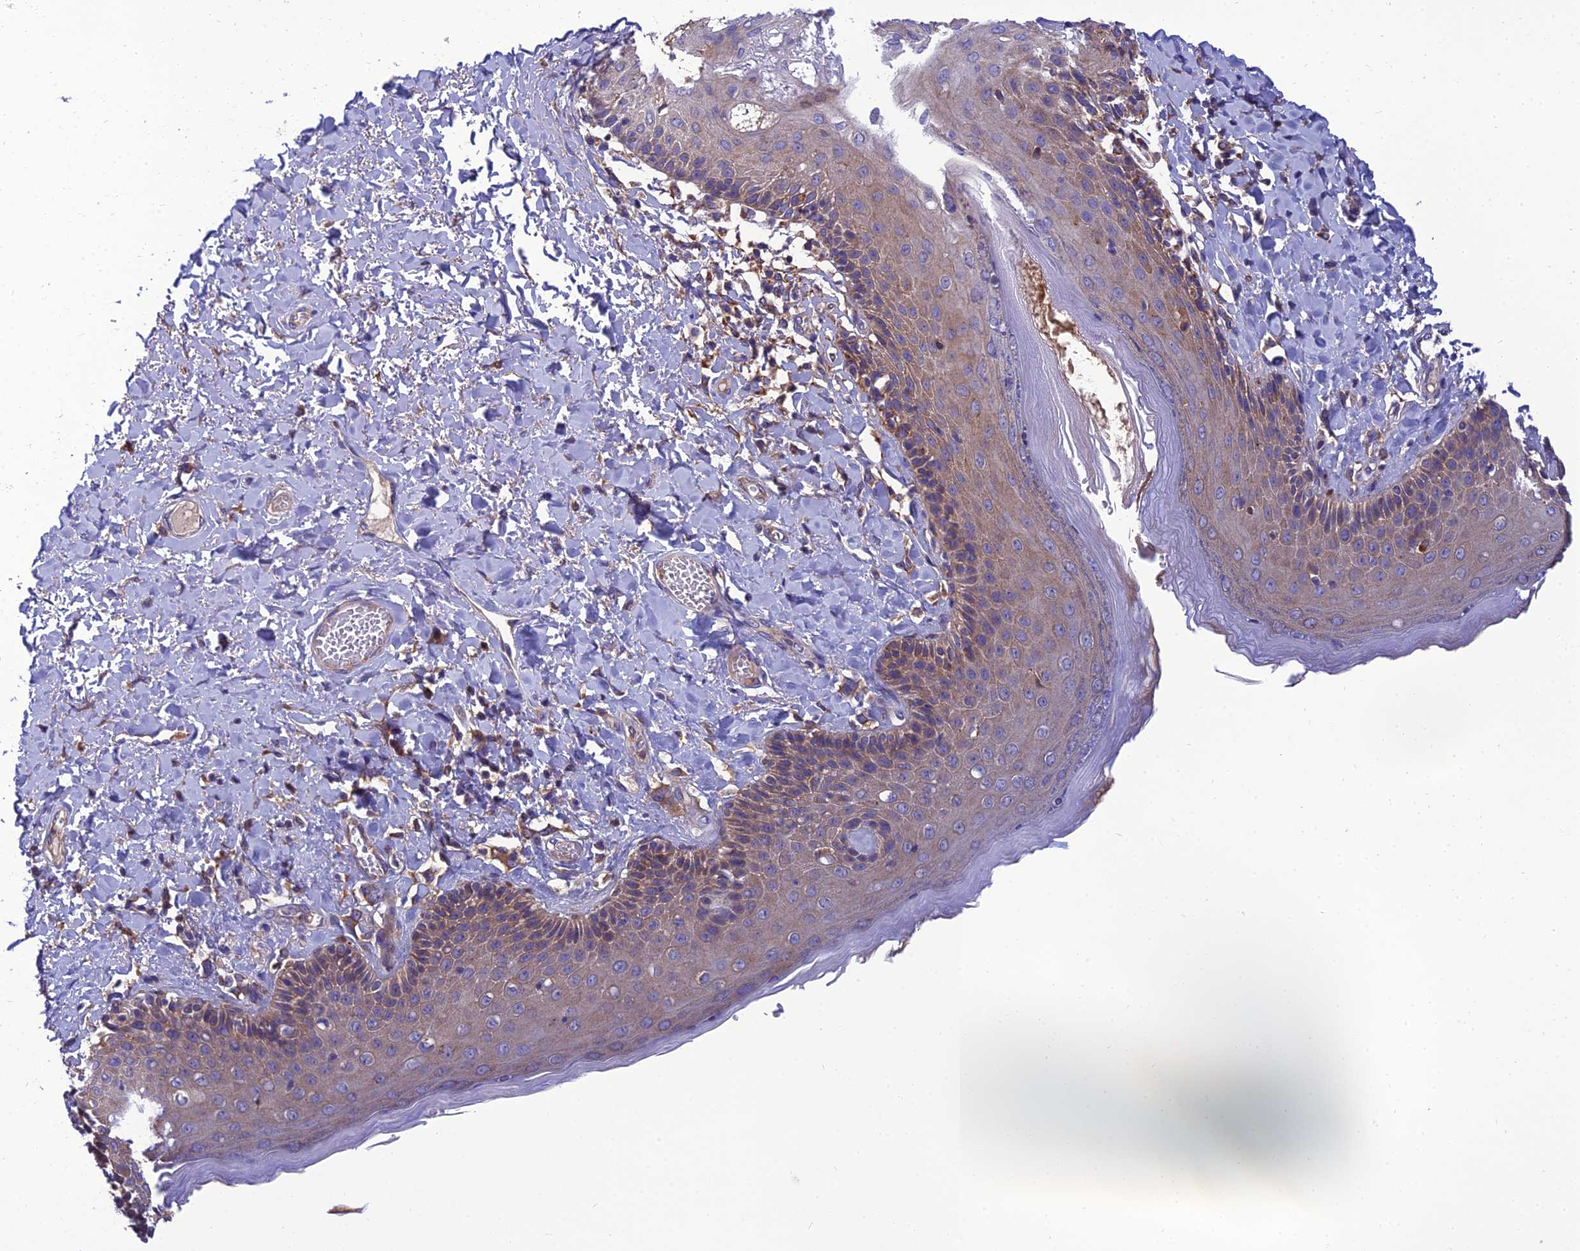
{"staining": {"intensity": "weak", "quantity": "25%-75%", "location": "cytoplasmic/membranous"}, "tissue": "skin", "cell_type": "Epidermal cells", "image_type": "normal", "snomed": [{"axis": "morphology", "description": "Normal tissue, NOS"}, {"axis": "topography", "description": "Anal"}], "caption": "The micrograph reveals immunohistochemical staining of unremarkable skin. There is weak cytoplasmic/membranous staining is seen in approximately 25%-75% of epidermal cells.", "gene": "UMAD1", "patient": {"sex": "male", "age": 69}}